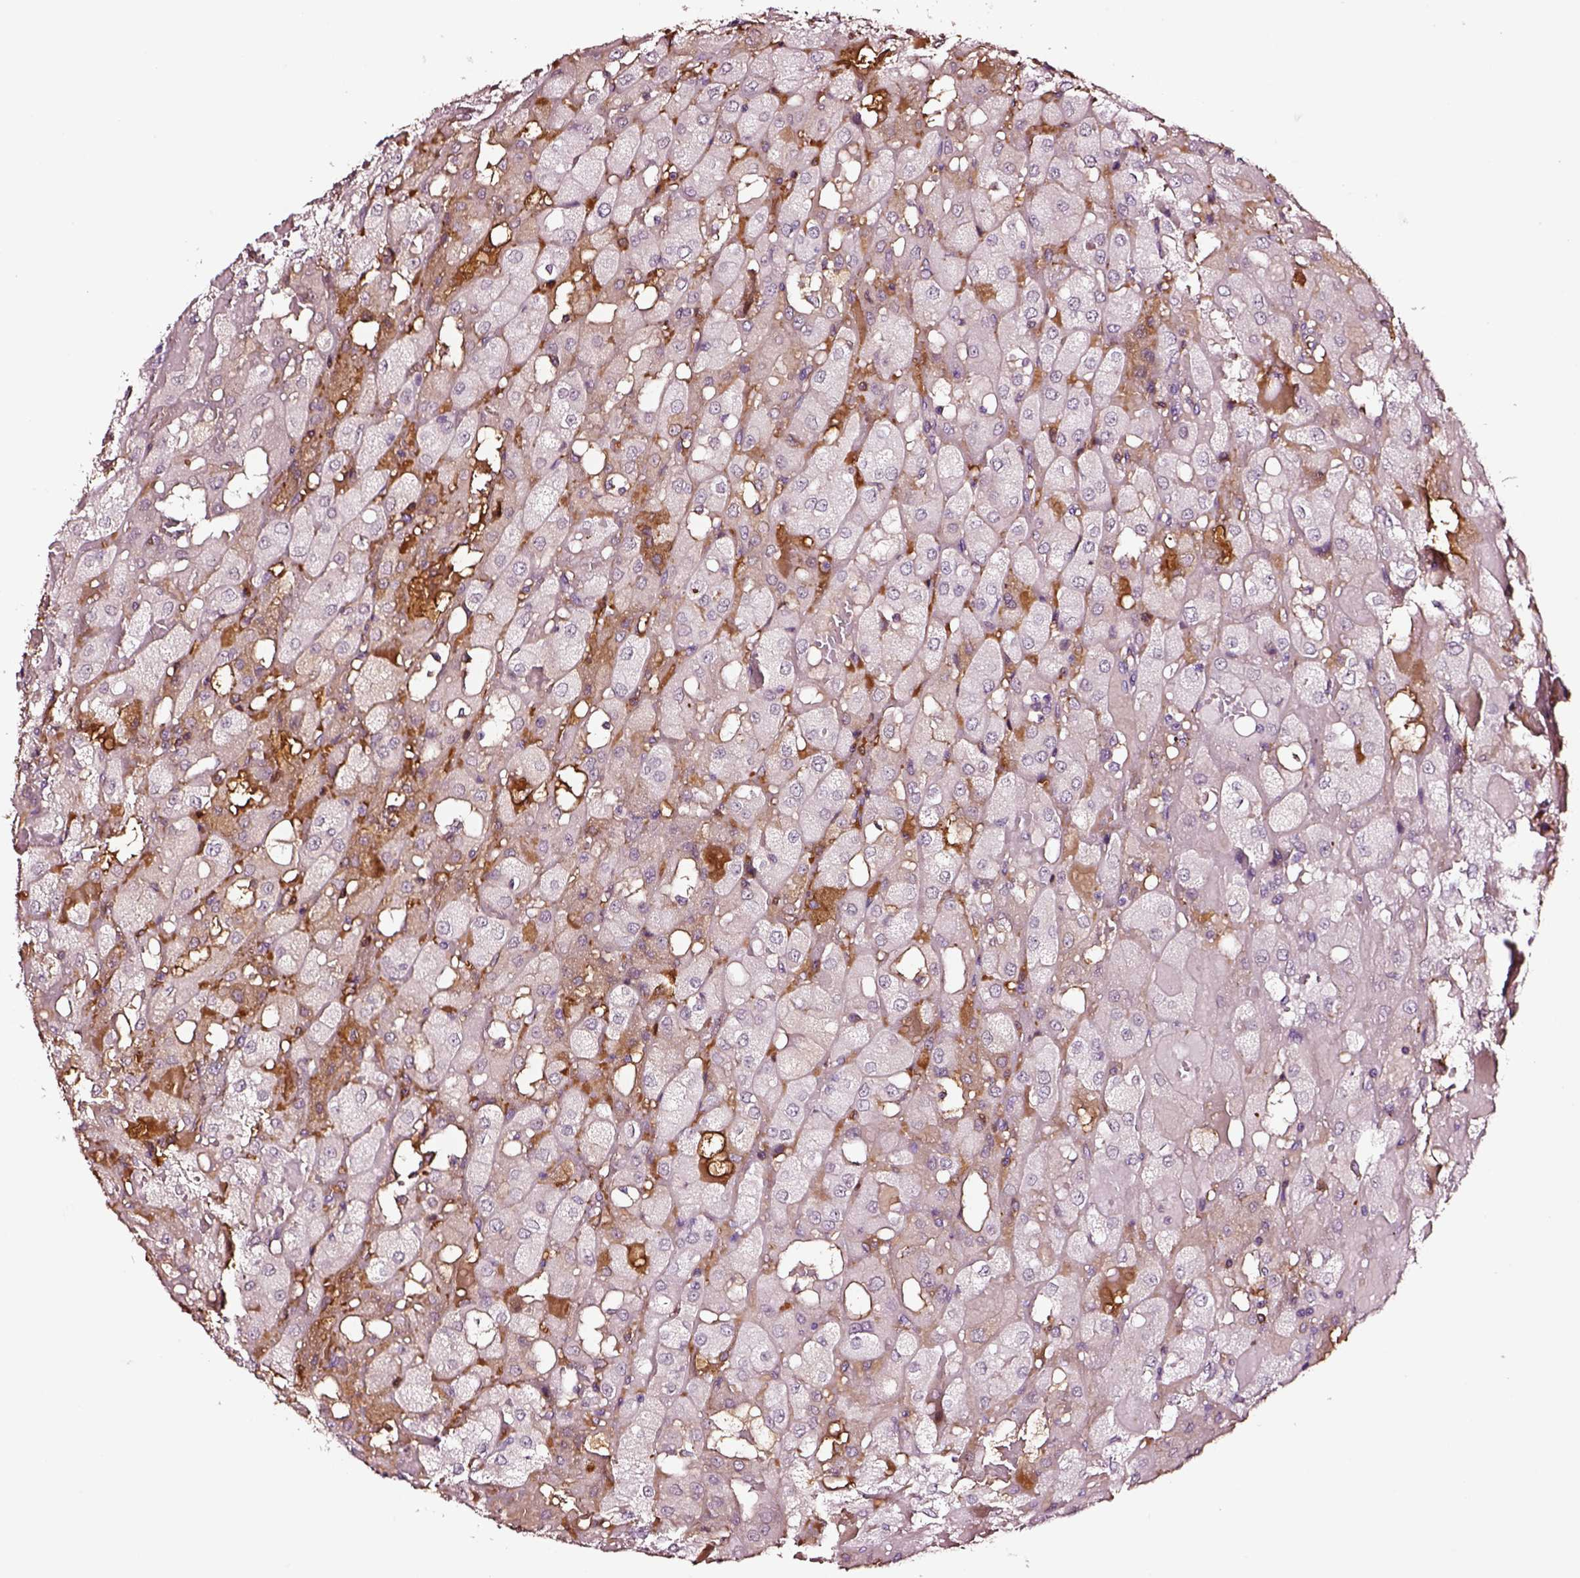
{"staining": {"intensity": "negative", "quantity": "none", "location": "none"}, "tissue": "renal cancer", "cell_type": "Tumor cells", "image_type": "cancer", "snomed": [{"axis": "morphology", "description": "Adenocarcinoma, NOS"}, {"axis": "topography", "description": "Kidney"}], "caption": "A histopathology image of human adenocarcinoma (renal) is negative for staining in tumor cells.", "gene": "TF", "patient": {"sex": "male", "age": 72}}